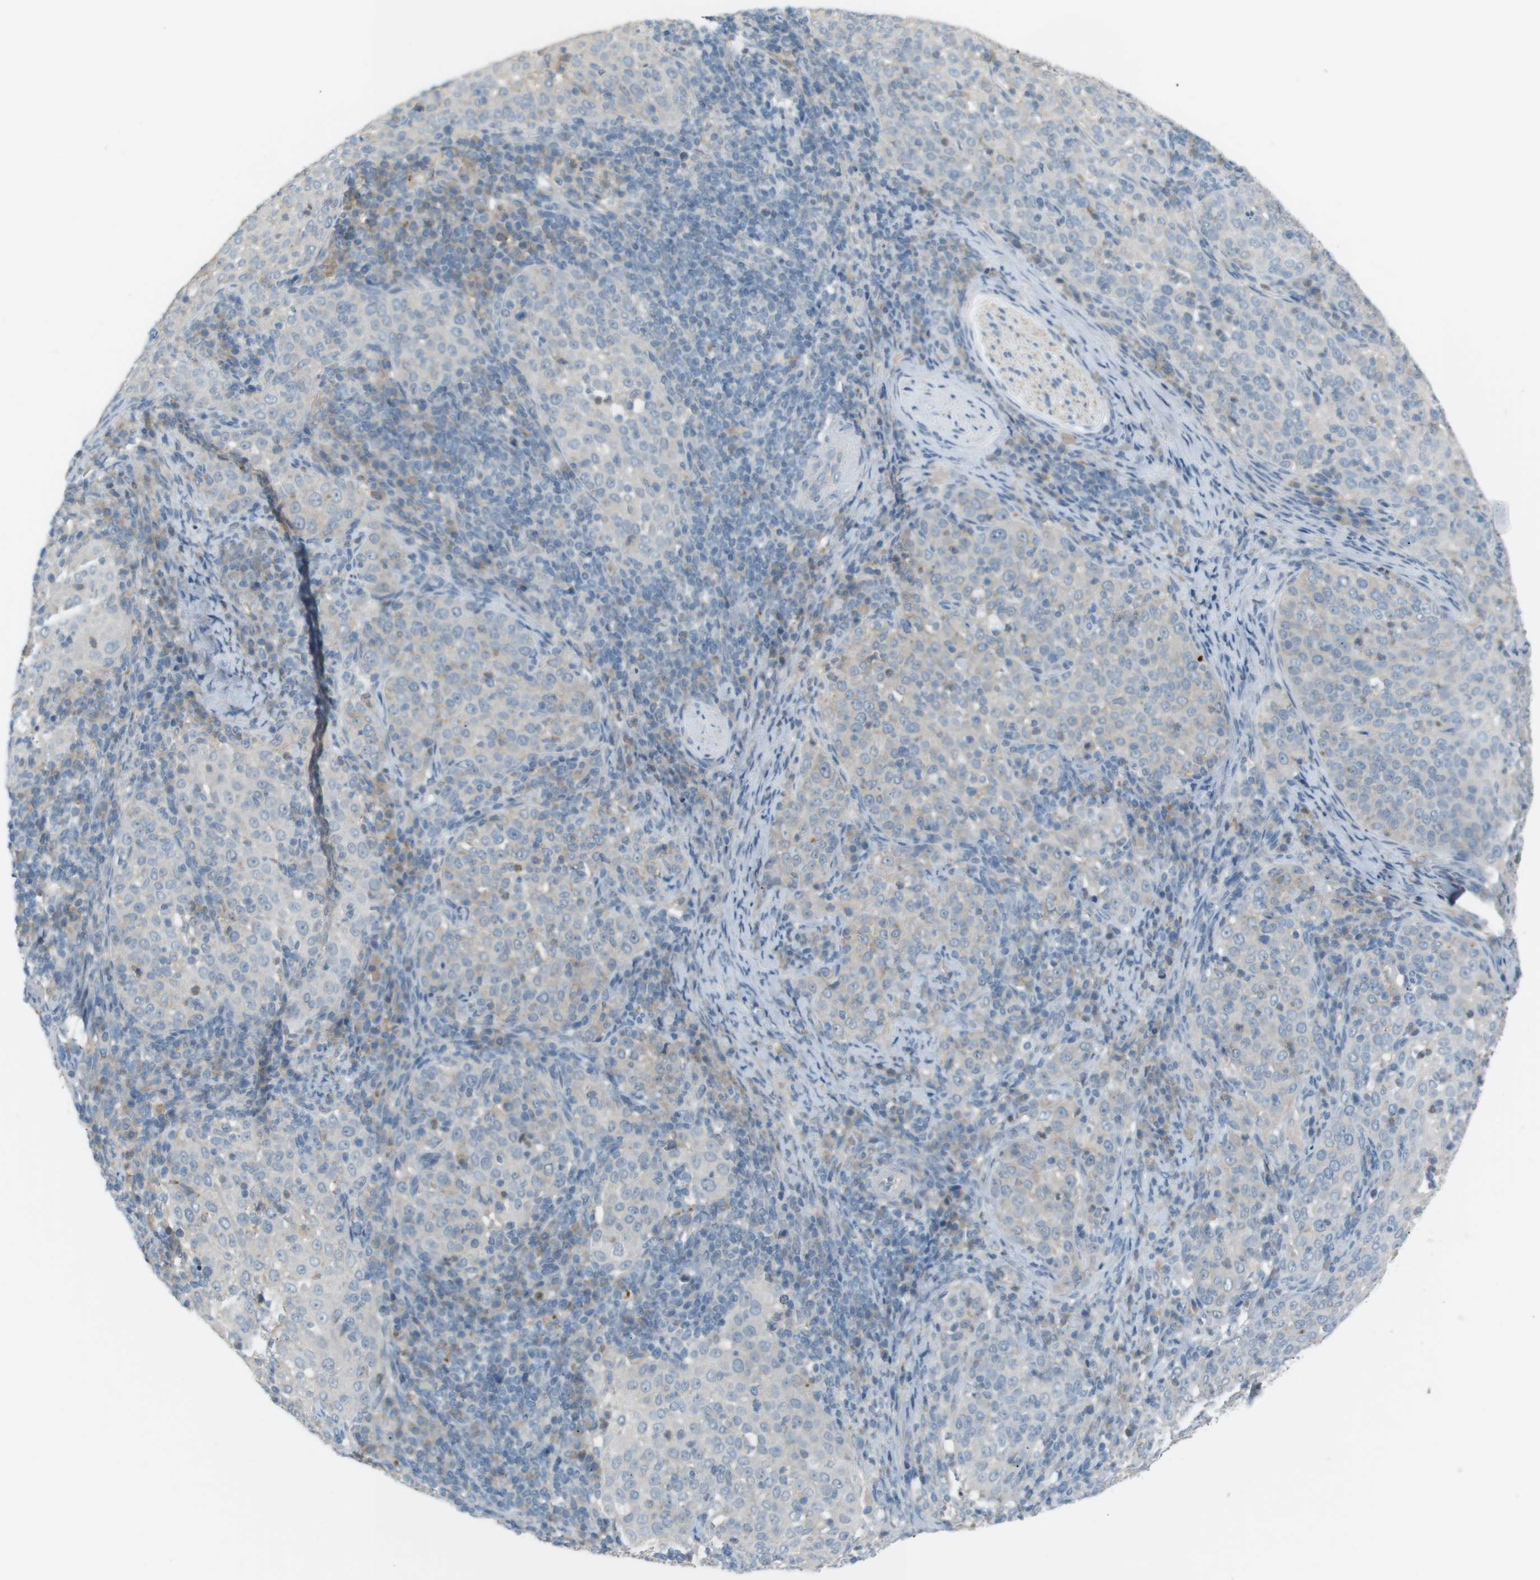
{"staining": {"intensity": "weak", "quantity": "<25%", "location": "cytoplasmic/membranous"}, "tissue": "cervical cancer", "cell_type": "Tumor cells", "image_type": "cancer", "snomed": [{"axis": "morphology", "description": "Squamous cell carcinoma, NOS"}, {"axis": "topography", "description": "Cervix"}], "caption": "IHC image of human cervical cancer stained for a protein (brown), which shows no positivity in tumor cells.", "gene": "RTN3", "patient": {"sex": "female", "age": 51}}